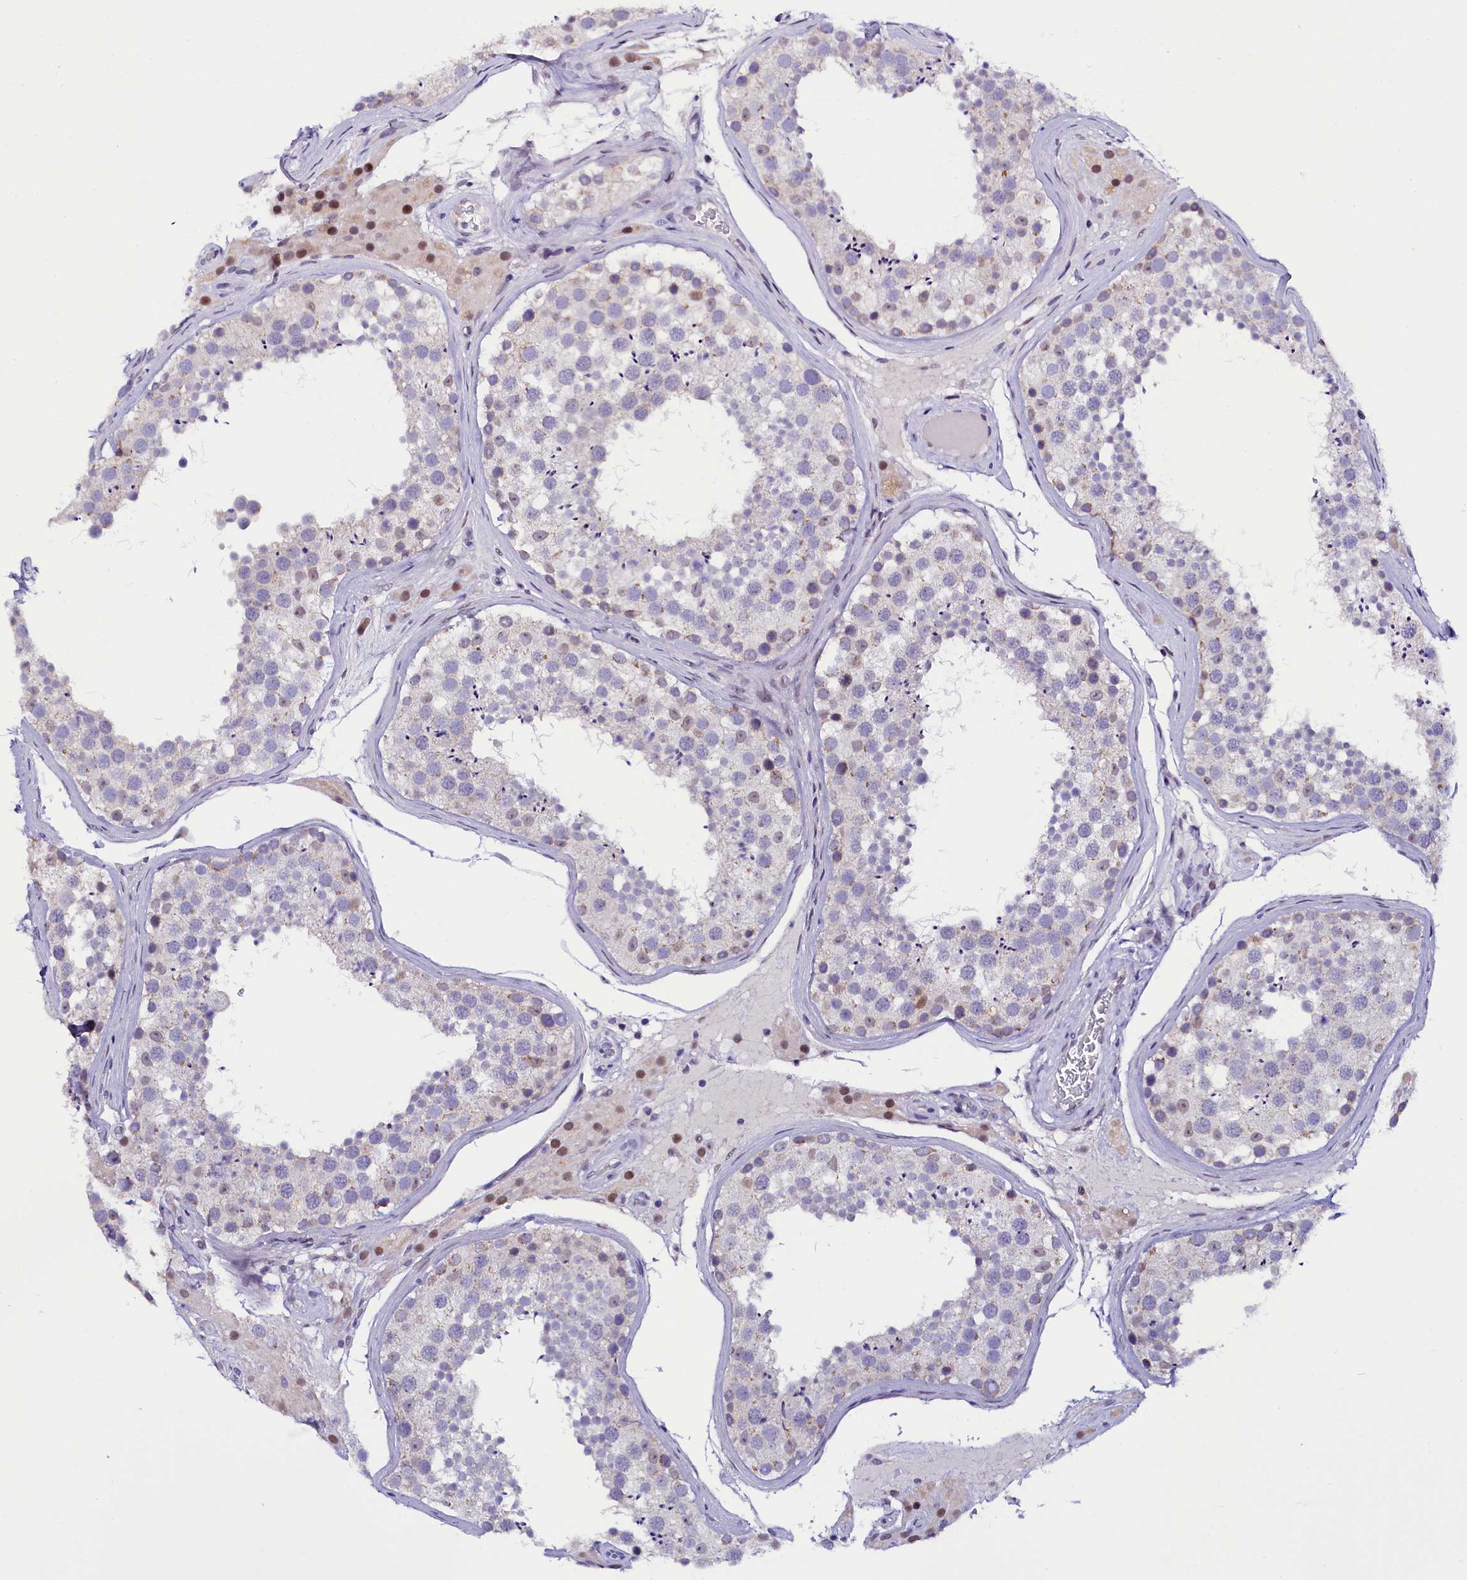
{"staining": {"intensity": "weak", "quantity": "<25%", "location": "cytoplasmic/membranous,nuclear"}, "tissue": "testis", "cell_type": "Cells in seminiferous ducts", "image_type": "normal", "snomed": [{"axis": "morphology", "description": "Normal tissue, NOS"}, {"axis": "topography", "description": "Testis"}], "caption": "This is an immunohistochemistry (IHC) micrograph of normal human testis. There is no staining in cells in seminiferous ducts.", "gene": "OSGEP", "patient": {"sex": "male", "age": 46}}